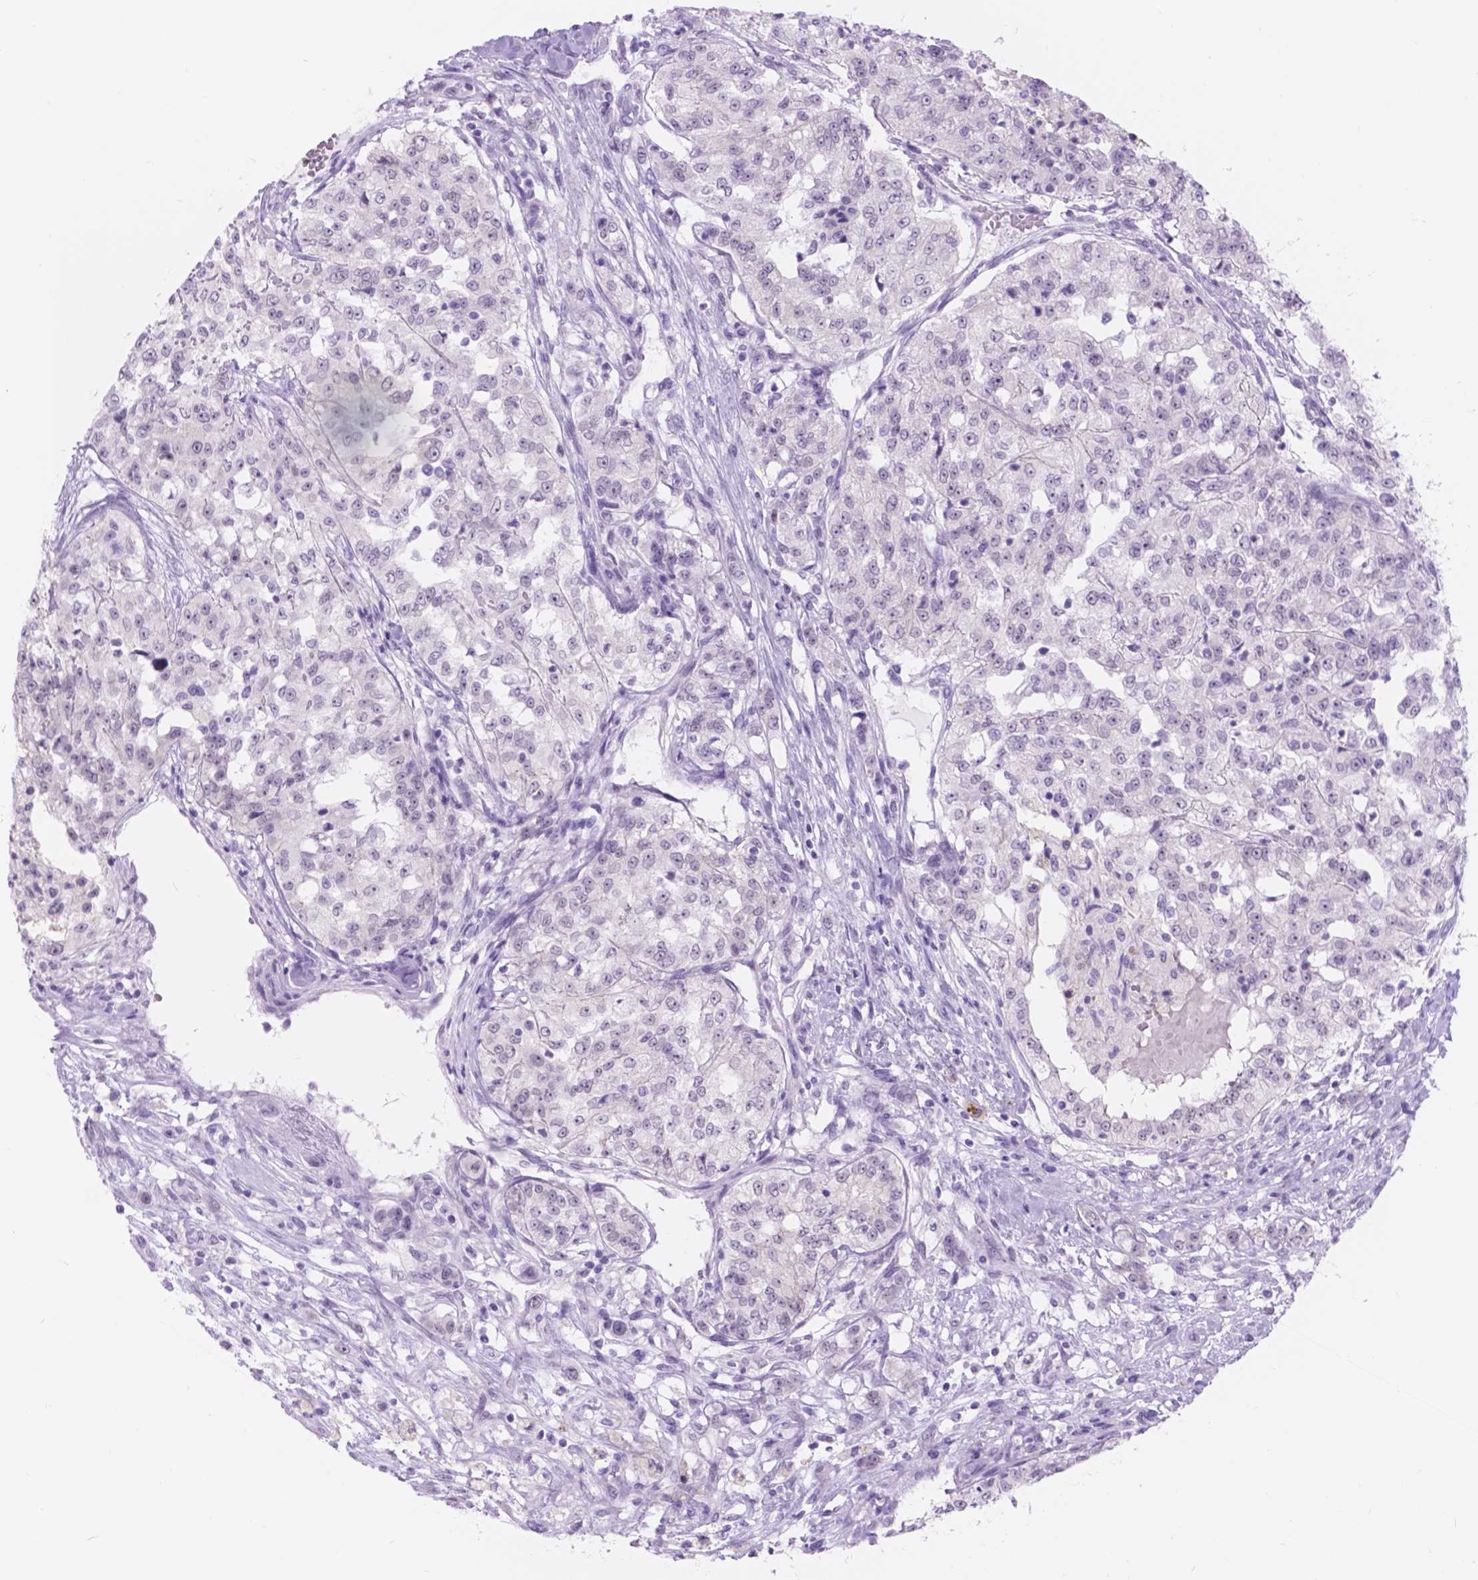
{"staining": {"intensity": "negative", "quantity": "none", "location": "none"}, "tissue": "renal cancer", "cell_type": "Tumor cells", "image_type": "cancer", "snomed": [{"axis": "morphology", "description": "Adenocarcinoma, NOS"}, {"axis": "topography", "description": "Kidney"}], "caption": "Immunohistochemistry image of human adenocarcinoma (renal) stained for a protein (brown), which reveals no staining in tumor cells.", "gene": "DCC", "patient": {"sex": "female", "age": 63}}